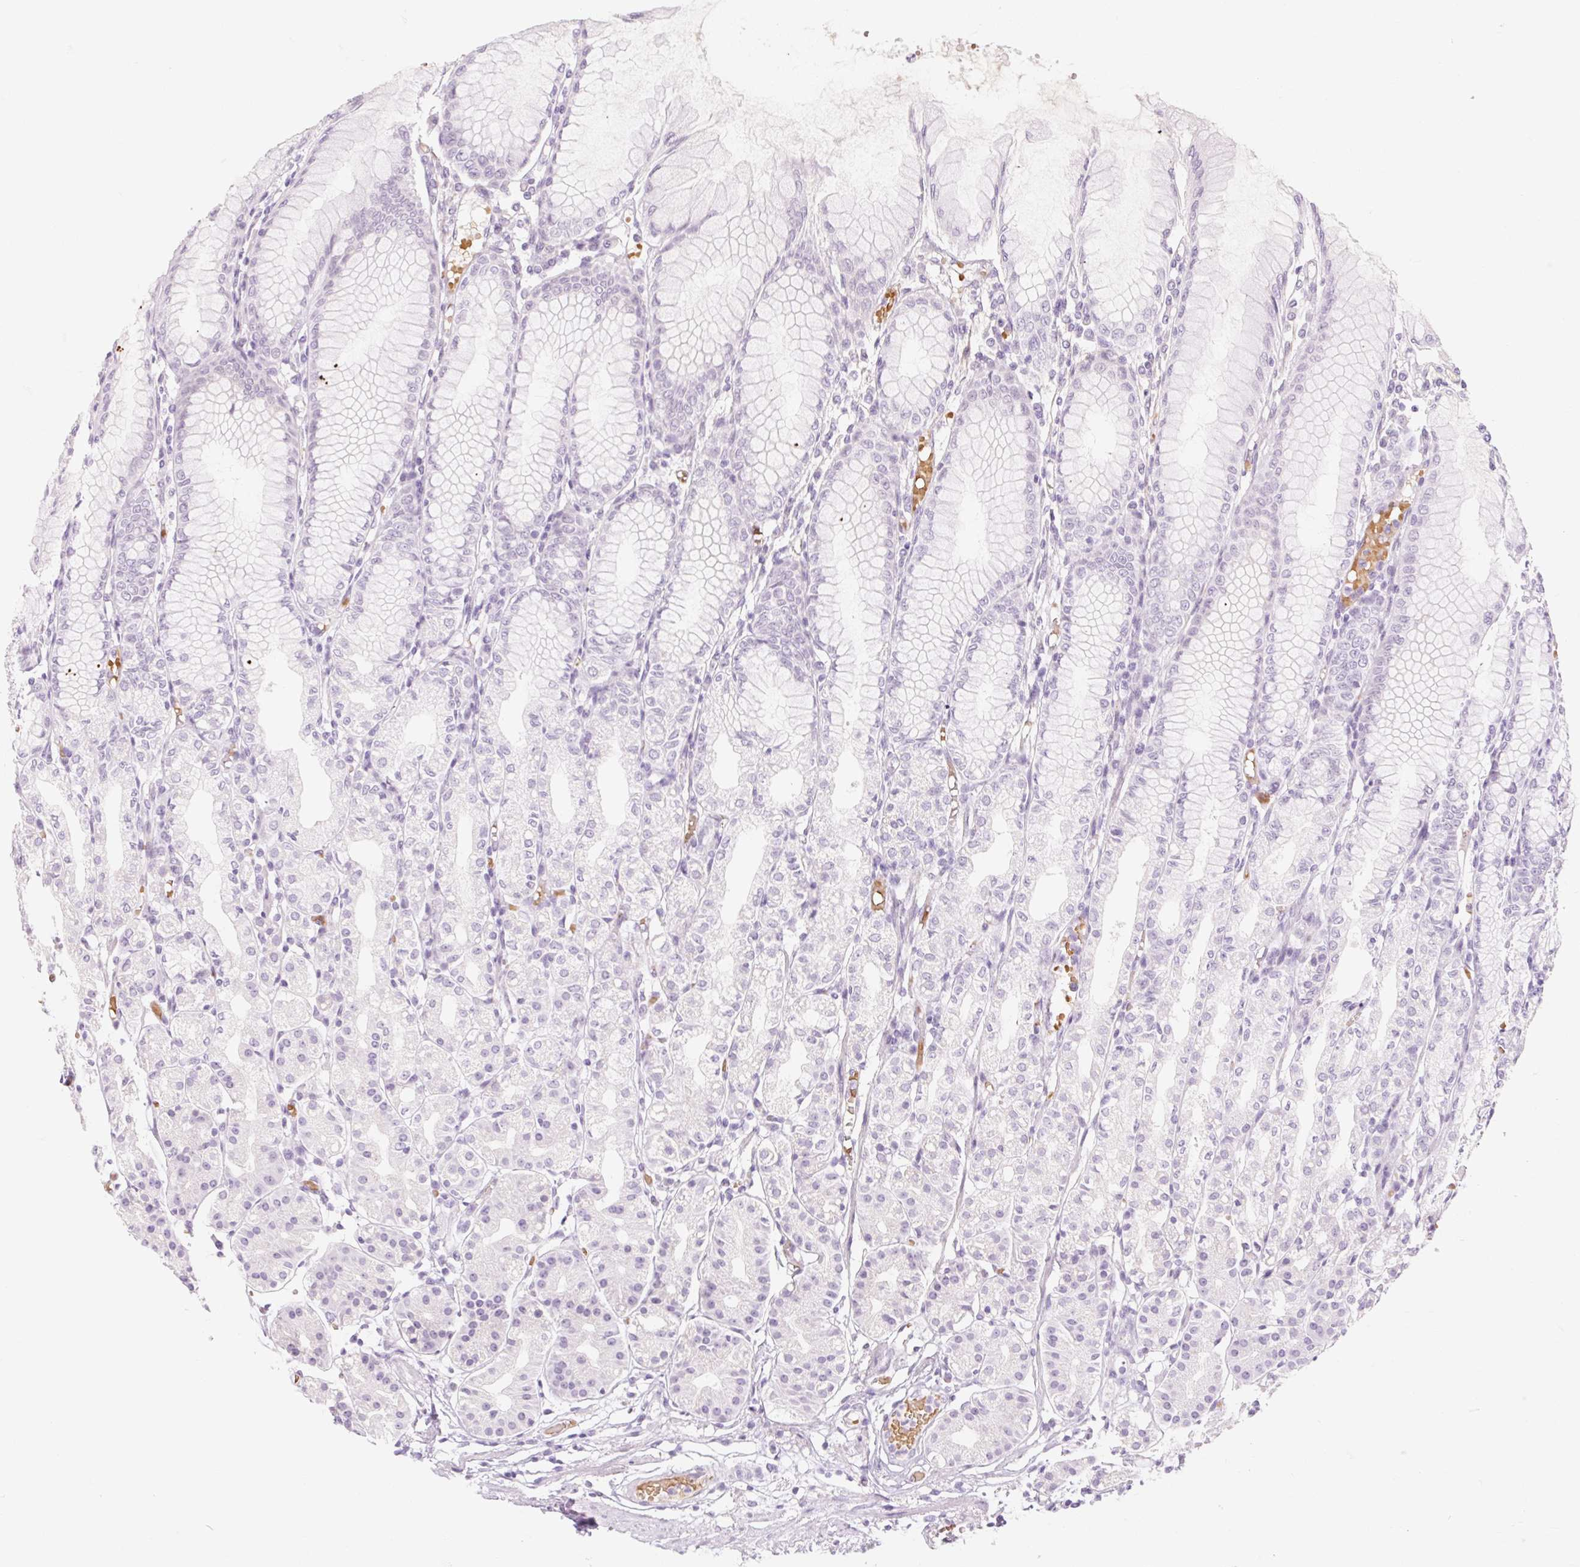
{"staining": {"intensity": "negative", "quantity": "none", "location": "none"}, "tissue": "stomach", "cell_type": "Glandular cells", "image_type": "normal", "snomed": [{"axis": "morphology", "description": "Normal tissue, NOS"}, {"axis": "topography", "description": "Stomach"}], "caption": "High power microscopy image of an immunohistochemistry photomicrograph of unremarkable stomach, revealing no significant staining in glandular cells. (DAB (3,3'-diaminobenzidine) IHC with hematoxylin counter stain).", "gene": "TAF1L", "patient": {"sex": "female", "age": 57}}